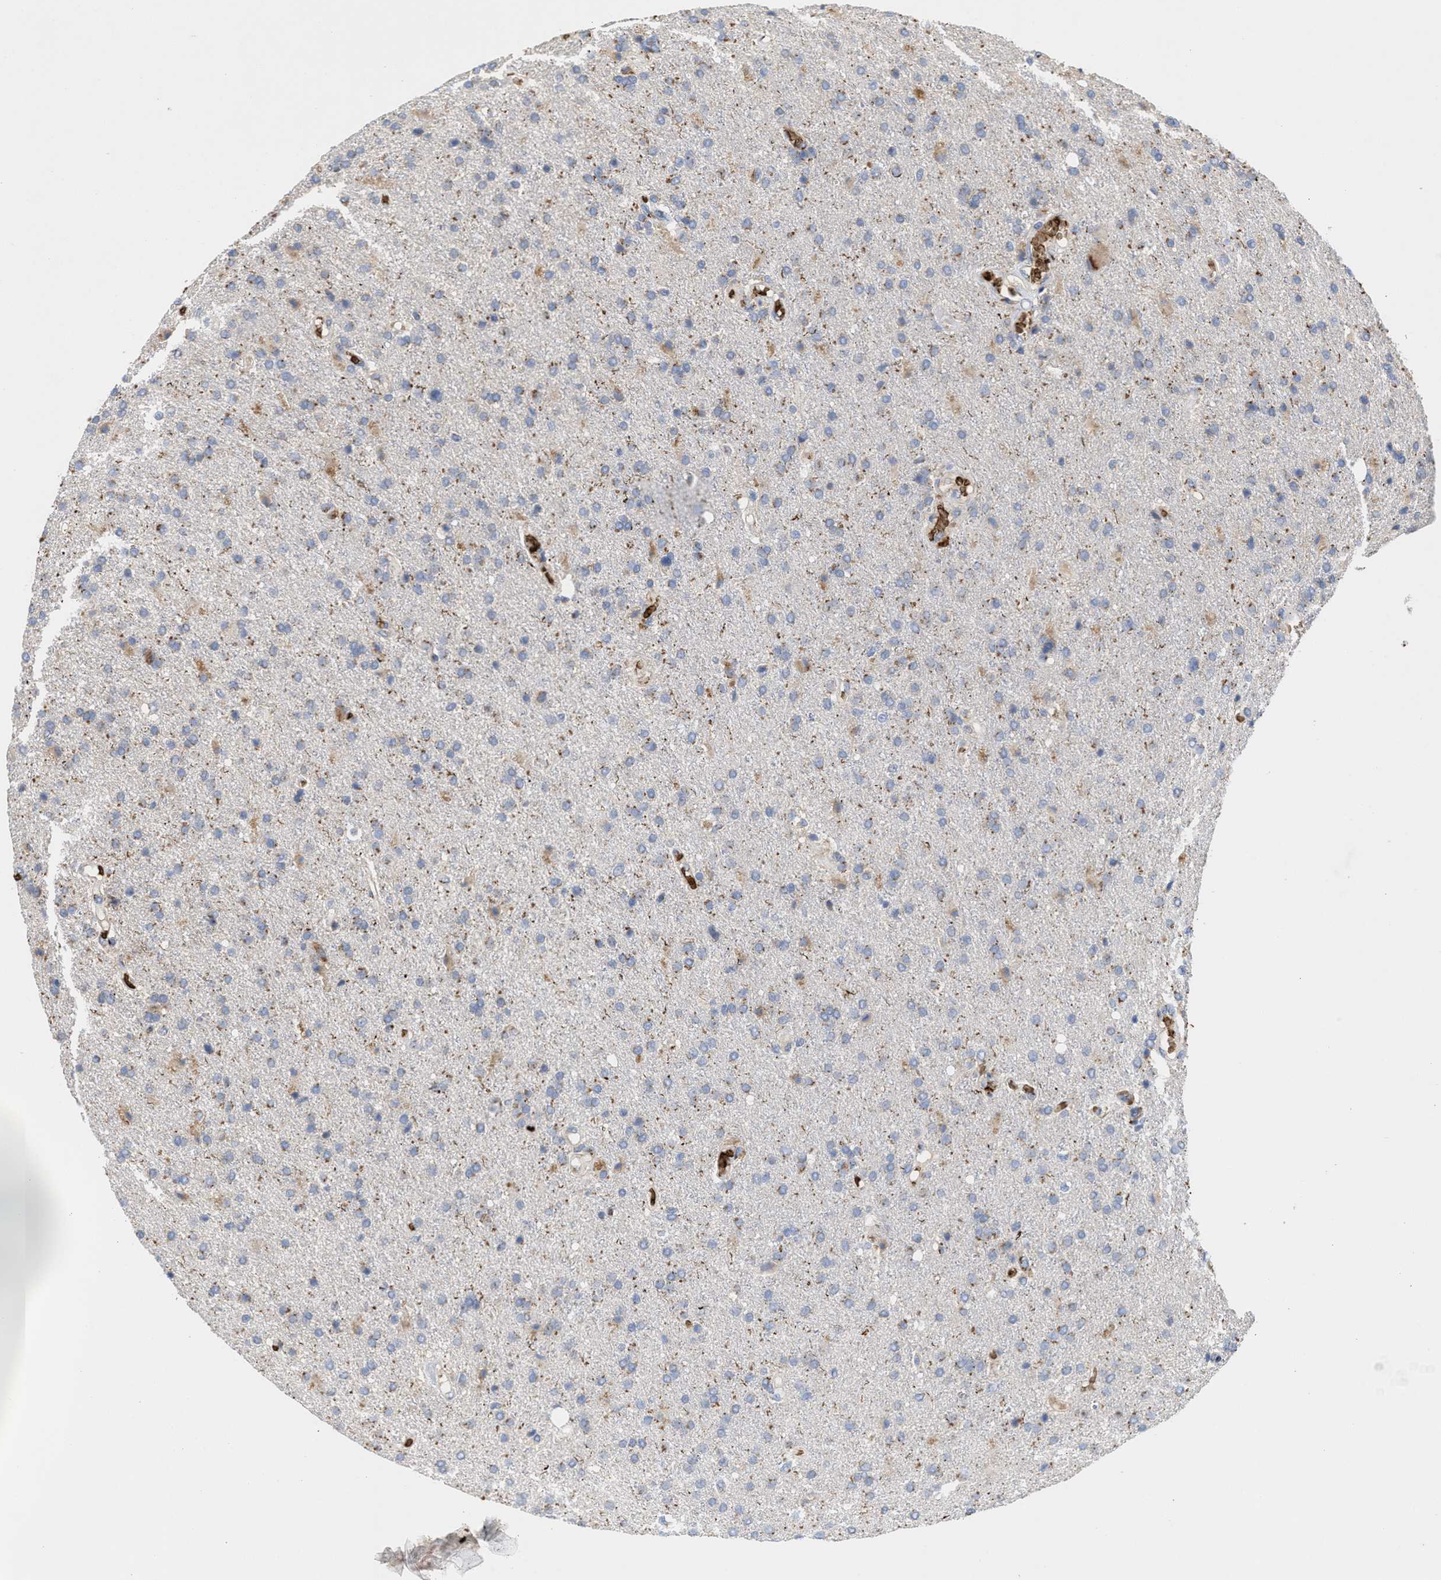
{"staining": {"intensity": "weak", "quantity": "<25%", "location": "cytoplasmic/membranous"}, "tissue": "glioma", "cell_type": "Tumor cells", "image_type": "cancer", "snomed": [{"axis": "morphology", "description": "Glioma, malignant, High grade"}, {"axis": "topography", "description": "Brain"}], "caption": "An immunohistochemistry histopathology image of glioma is shown. There is no staining in tumor cells of glioma. The staining is performed using DAB (3,3'-diaminobenzidine) brown chromogen with nuclei counter-stained in using hematoxylin.", "gene": "CCL2", "patient": {"sex": "male", "age": 72}}